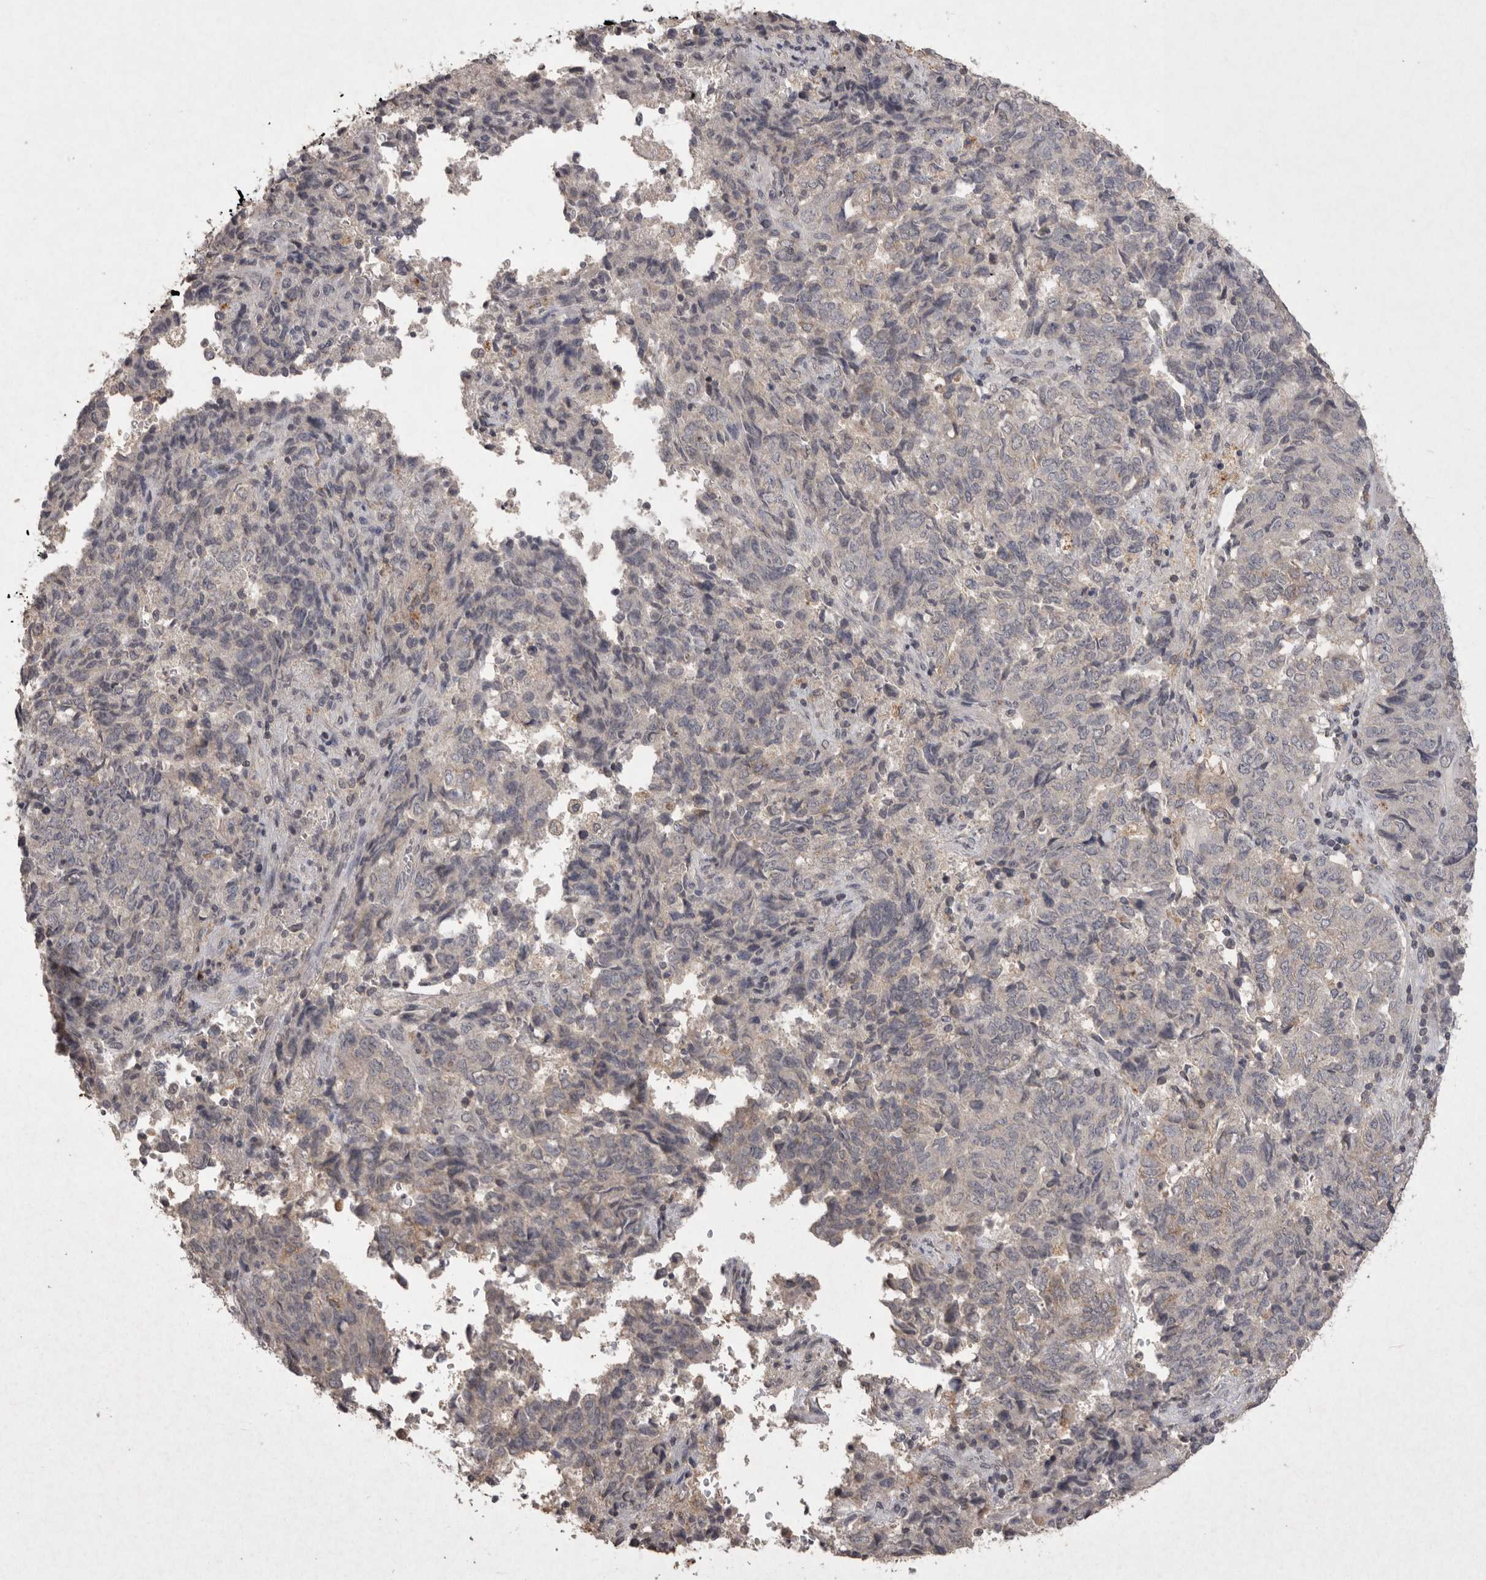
{"staining": {"intensity": "negative", "quantity": "none", "location": "none"}, "tissue": "endometrial cancer", "cell_type": "Tumor cells", "image_type": "cancer", "snomed": [{"axis": "morphology", "description": "Adenocarcinoma, NOS"}, {"axis": "topography", "description": "Endometrium"}], "caption": "Tumor cells show no significant protein staining in endometrial cancer.", "gene": "APLNR", "patient": {"sex": "female", "age": 80}}